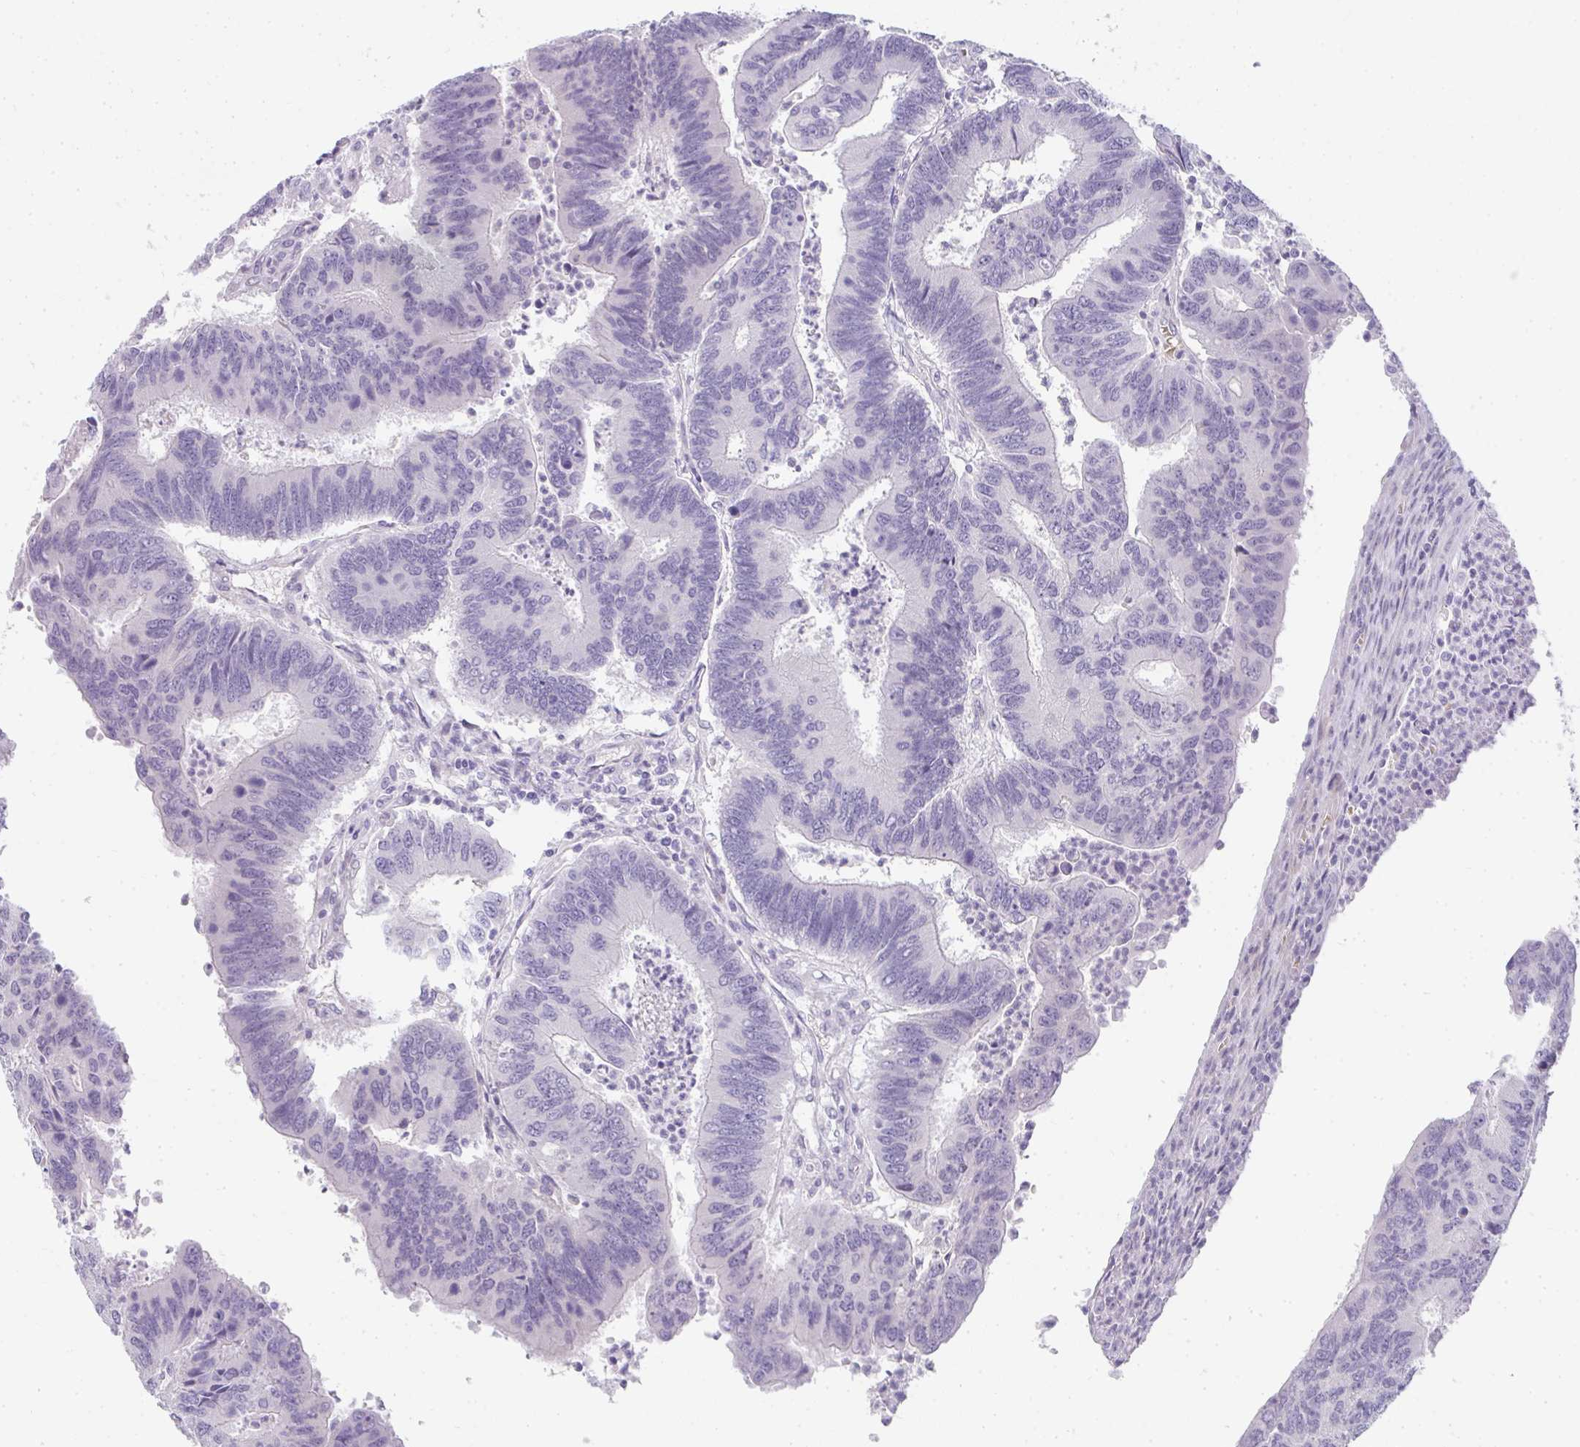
{"staining": {"intensity": "negative", "quantity": "none", "location": "none"}, "tissue": "colorectal cancer", "cell_type": "Tumor cells", "image_type": "cancer", "snomed": [{"axis": "morphology", "description": "Adenocarcinoma, NOS"}, {"axis": "topography", "description": "Colon"}], "caption": "Photomicrograph shows no protein expression in tumor cells of adenocarcinoma (colorectal) tissue.", "gene": "NEU2", "patient": {"sex": "female", "age": 67}}